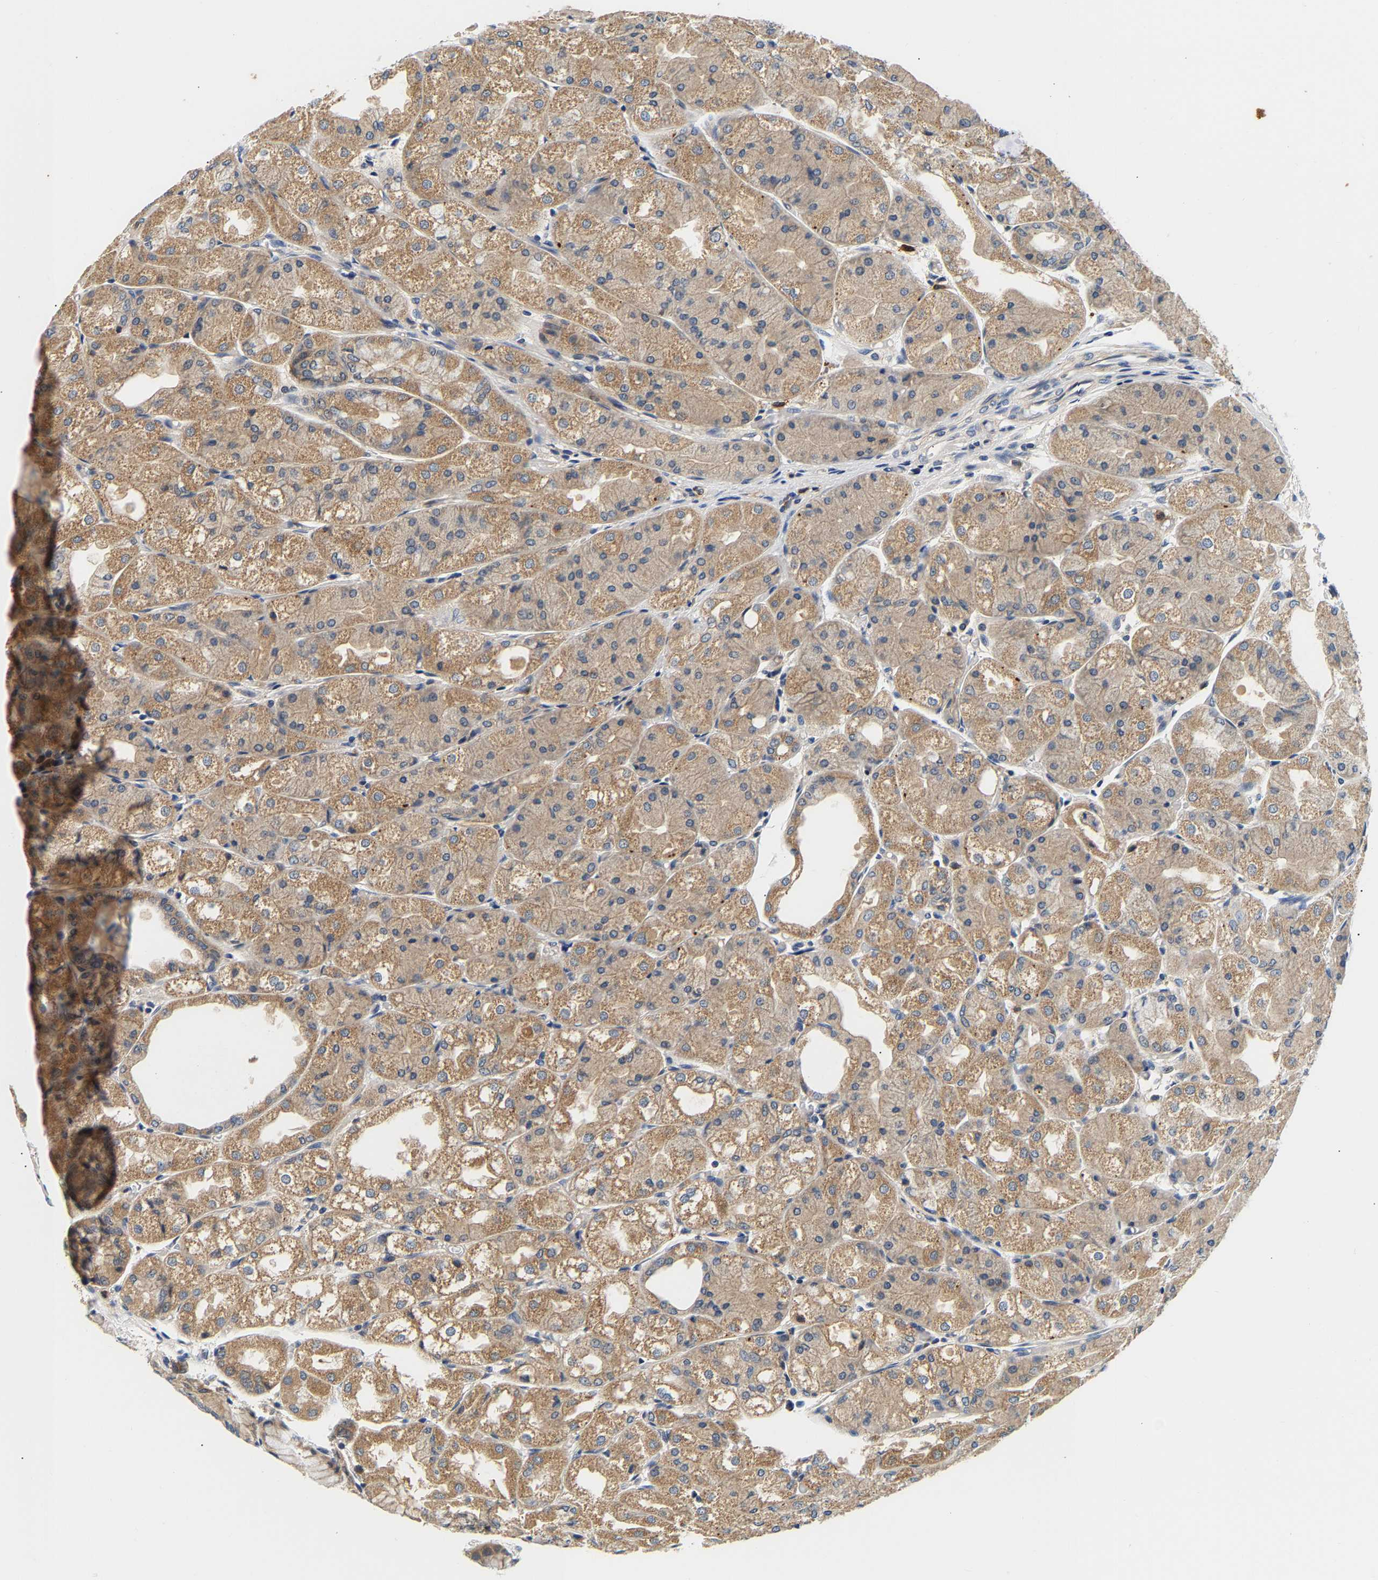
{"staining": {"intensity": "moderate", "quantity": ">75%", "location": "cytoplasmic/membranous"}, "tissue": "stomach", "cell_type": "Glandular cells", "image_type": "normal", "snomed": [{"axis": "morphology", "description": "Normal tissue, NOS"}, {"axis": "topography", "description": "Stomach, upper"}], "caption": "Protein analysis of benign stomach demonstrates moderate cytoplasmic/membranous staining in approximately >75% of glandular cells. (Brightfield microscopy of DAB IHC at high magnification).", "gene": "PPID", "patient": {"sex": "male", "age": 72}}